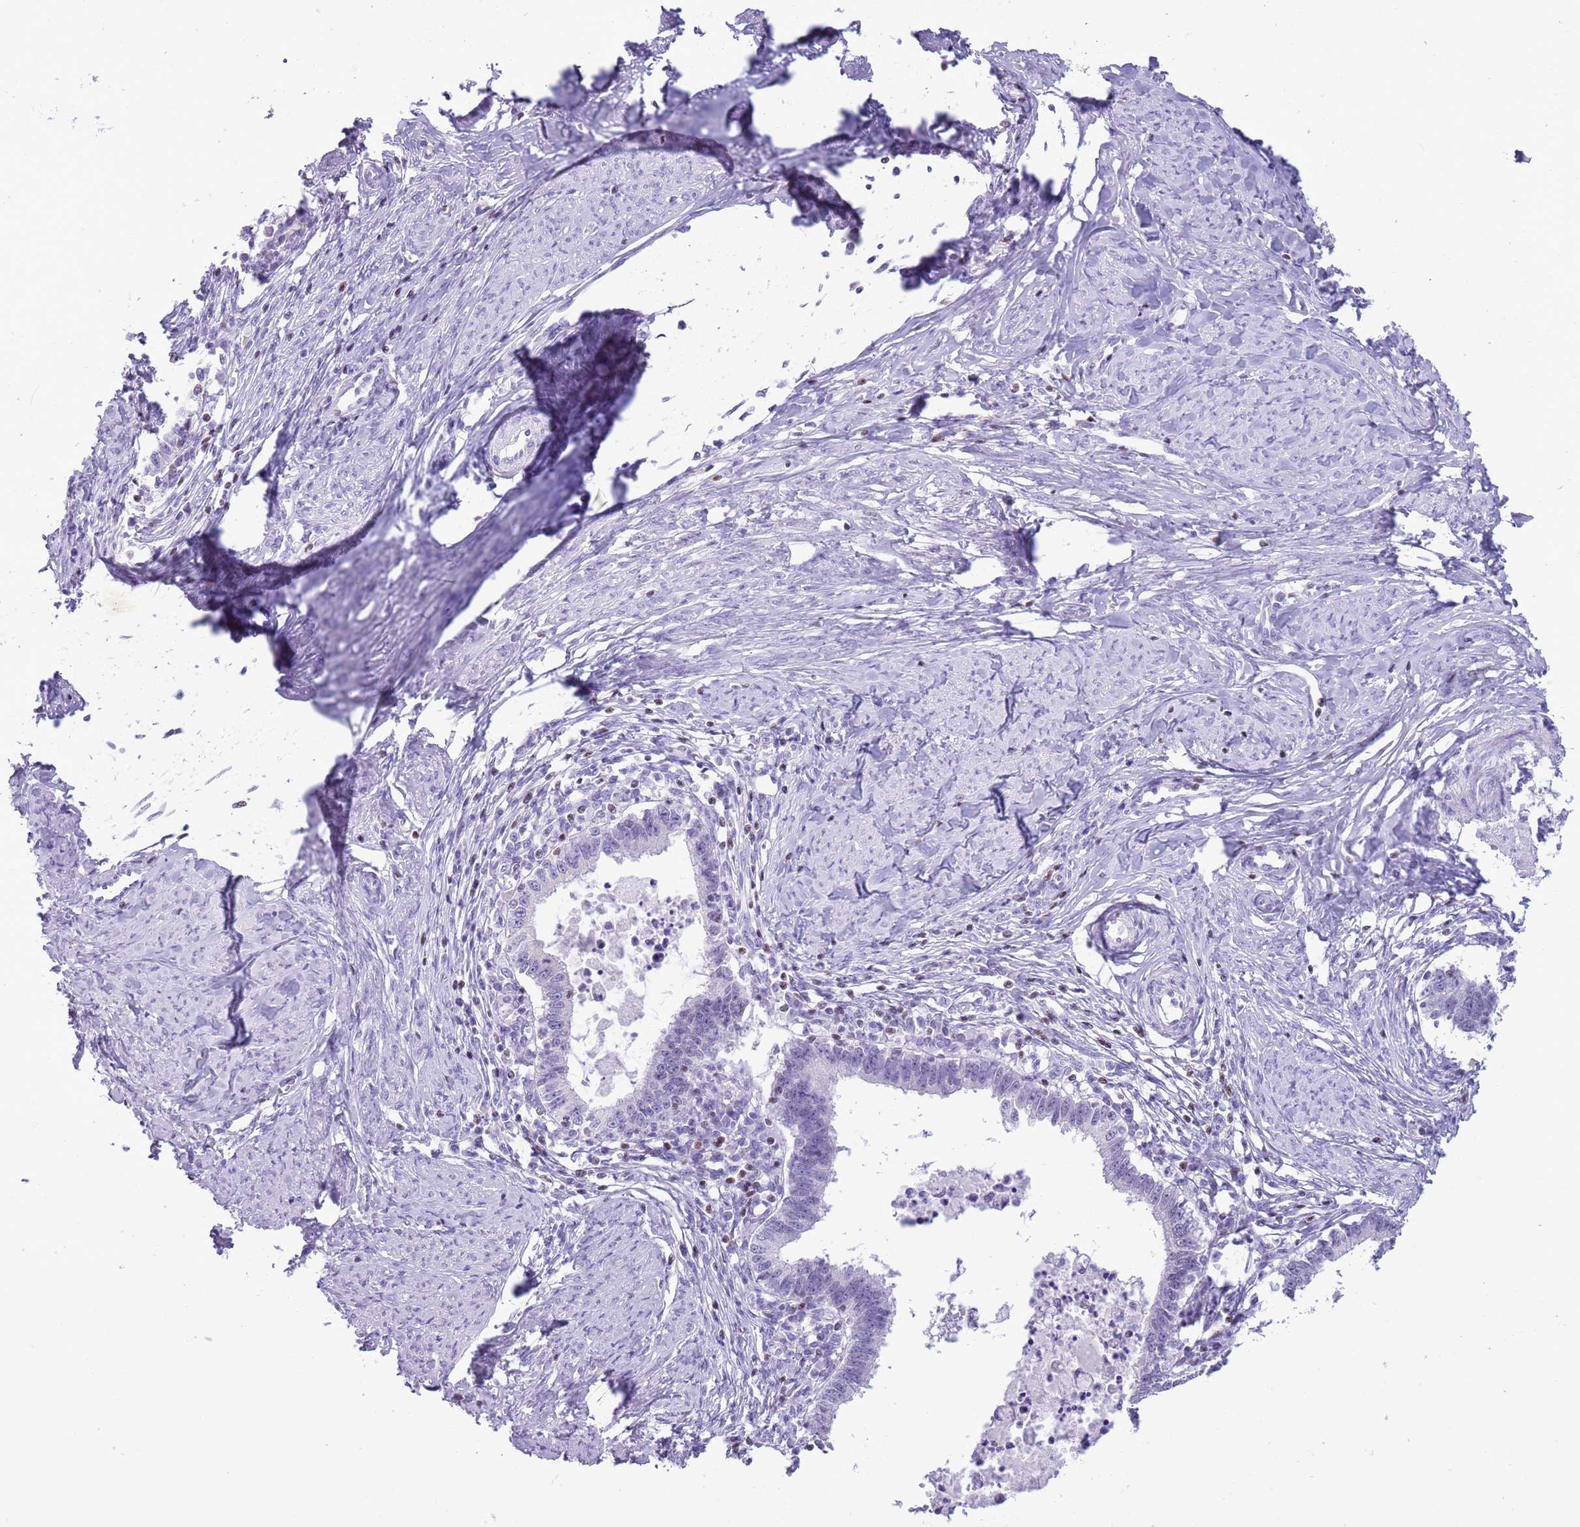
{"staining": {"intensity": "negative", "quantity": "none", "location": "none"}, "tissue": "cervical cancer", "cell_type": "Tumor cells", "image_type": "cancer", "snomed": [{"axis": "morphology", "description": "Adenocarcinoma, NOS"}, {"axis": "topography", "description": "Cervix"}], "caption": "Immunohistochemical staining of cervical cancer (adenocarcinoma) exhibits no significant expression in tumor cells. (DAB (3,3'-diaminobenzidine) immunohistochemistry with hematoxylin counter stain).", "gene": "BCL11B", "patient": {"sex": "female", "age": 36}}